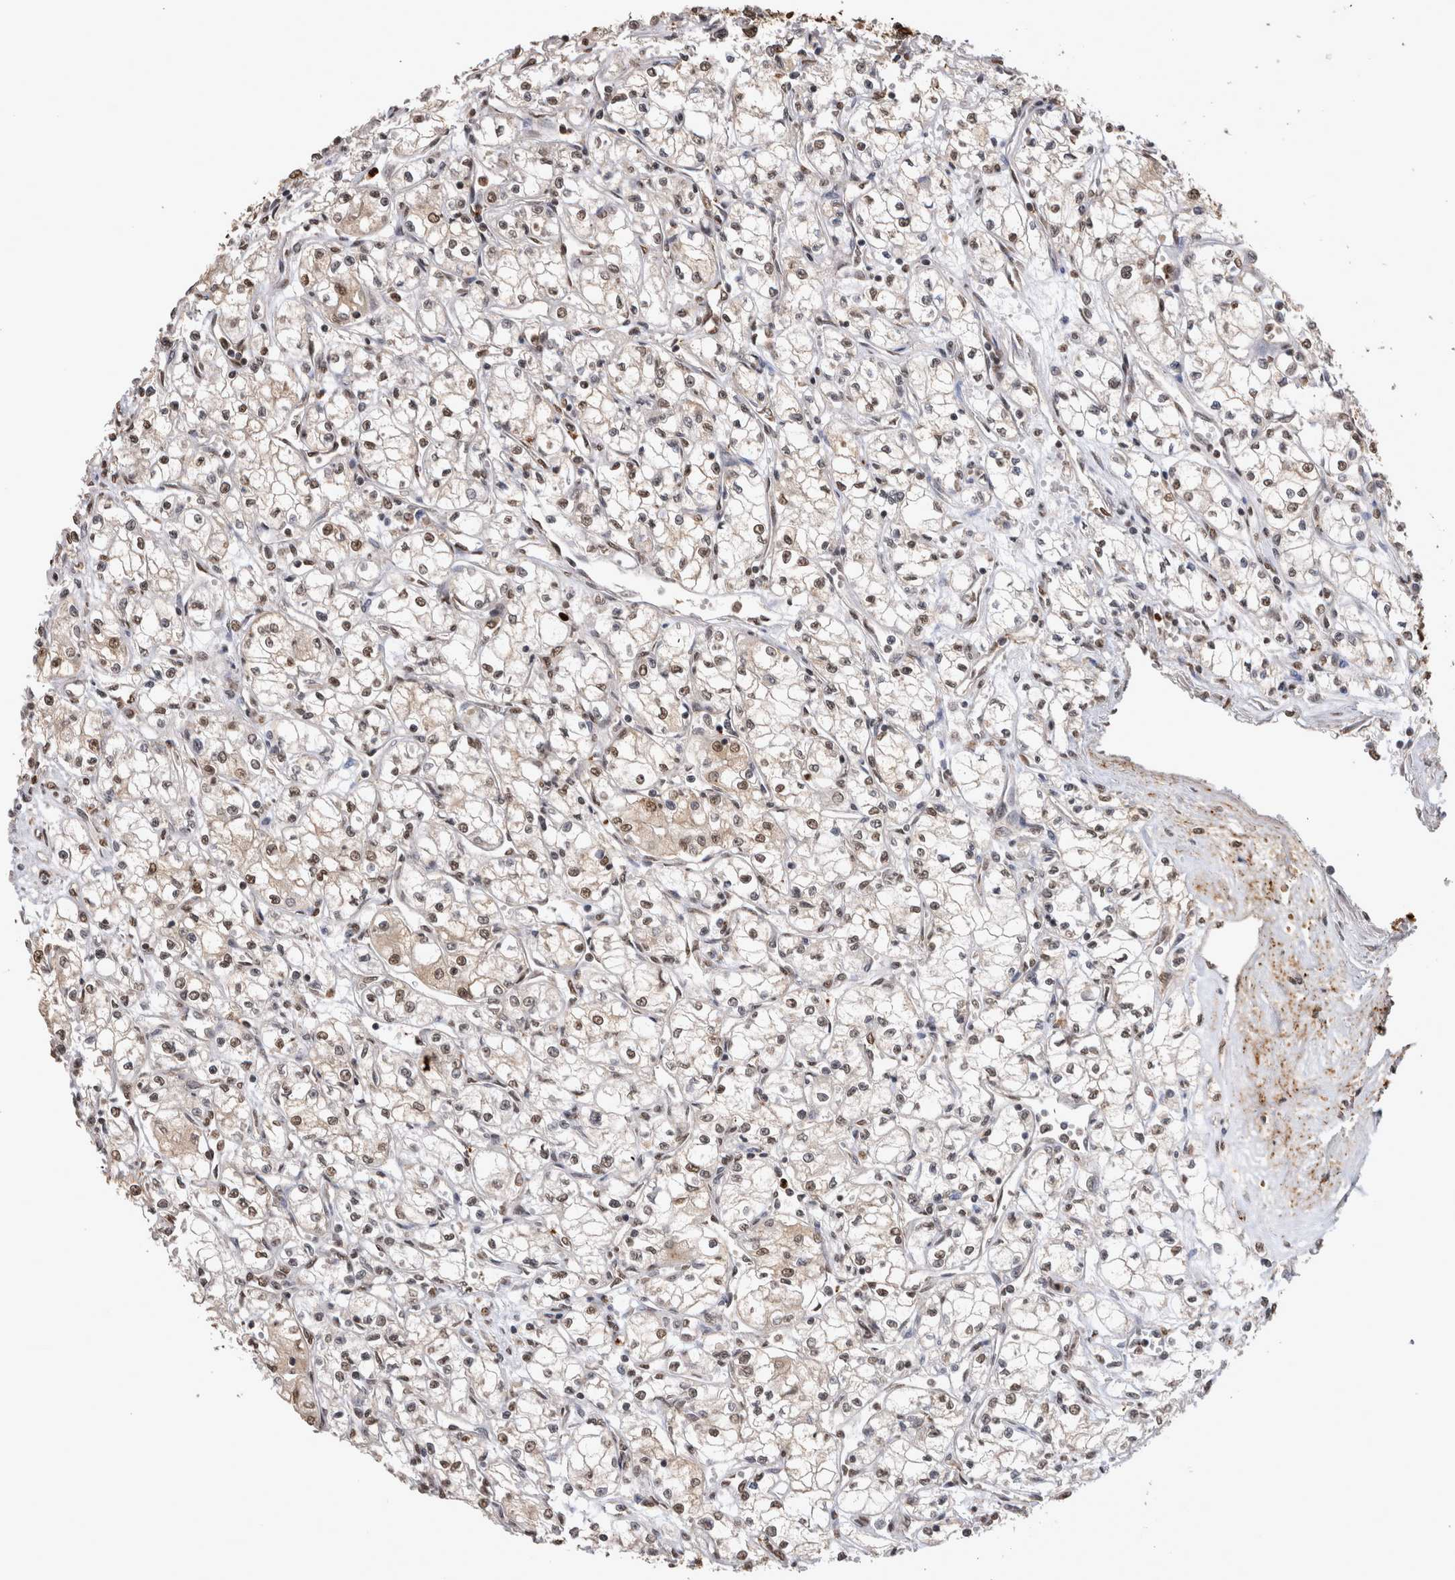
{"staining": {"intensity": "weak", "quantity": ">75%", "location": "cytoplasmic/membranous,nuclear"}, "tissue": "renal cancer", "cell_type": "Tumor cells", "image_type": "cancer", "snomed": [{"axis": "morphology", "description": "Normal tissue, NOS"}, {"axis": "morphology", "description": "Adenocarcinoma, NOS"}, {"axis": "topography", "description": "Kidney"}], "caption": "Immunohistochemistry of human renal adenocarcinoma shows low levels of weak cytoplasmic/membranous and nuclear expression in approximately >75% of tumor cells.", "gene": "PAK4", "patient": {"sex": "male", "age": 59}}